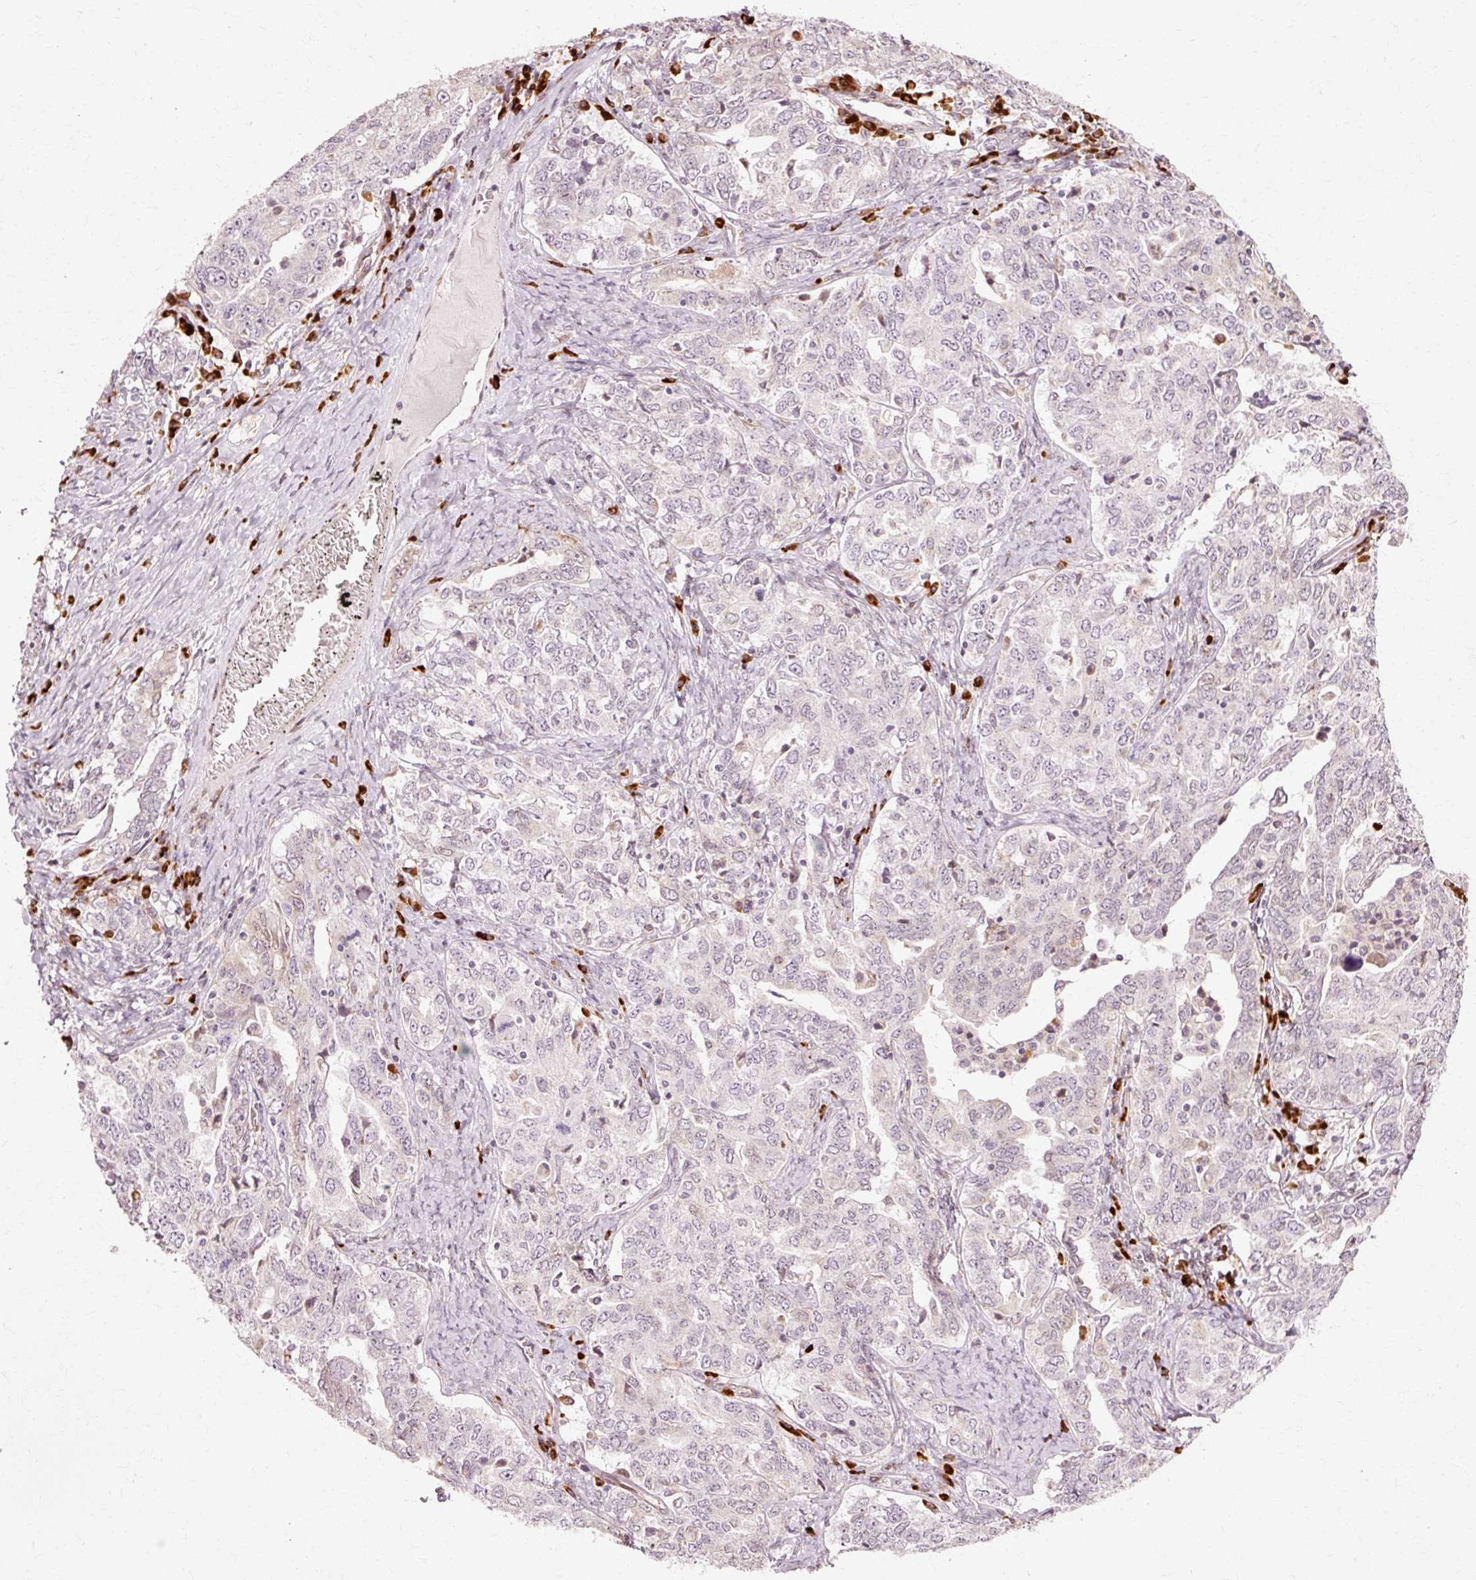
{"staining": {"intensity": "weak", "quantity": "<25%", "location": "cytoplasmic/membranous"}, "tissue": "ovarian cancer", "cell_type": "Tumor cells", "image_type": "cancer", "snomed": [{"axis": "morphology", "description": "Carcinoma, endometroid"}, {"axis": "topography", "description": "Ovary"}], "caption": "Micrograph shows no significant protein staining in tumor cells of ovarian cancer (endometroid carcinoma).", "gene": "RGPD5", "patient": {"sex": "female", "age": 62}}